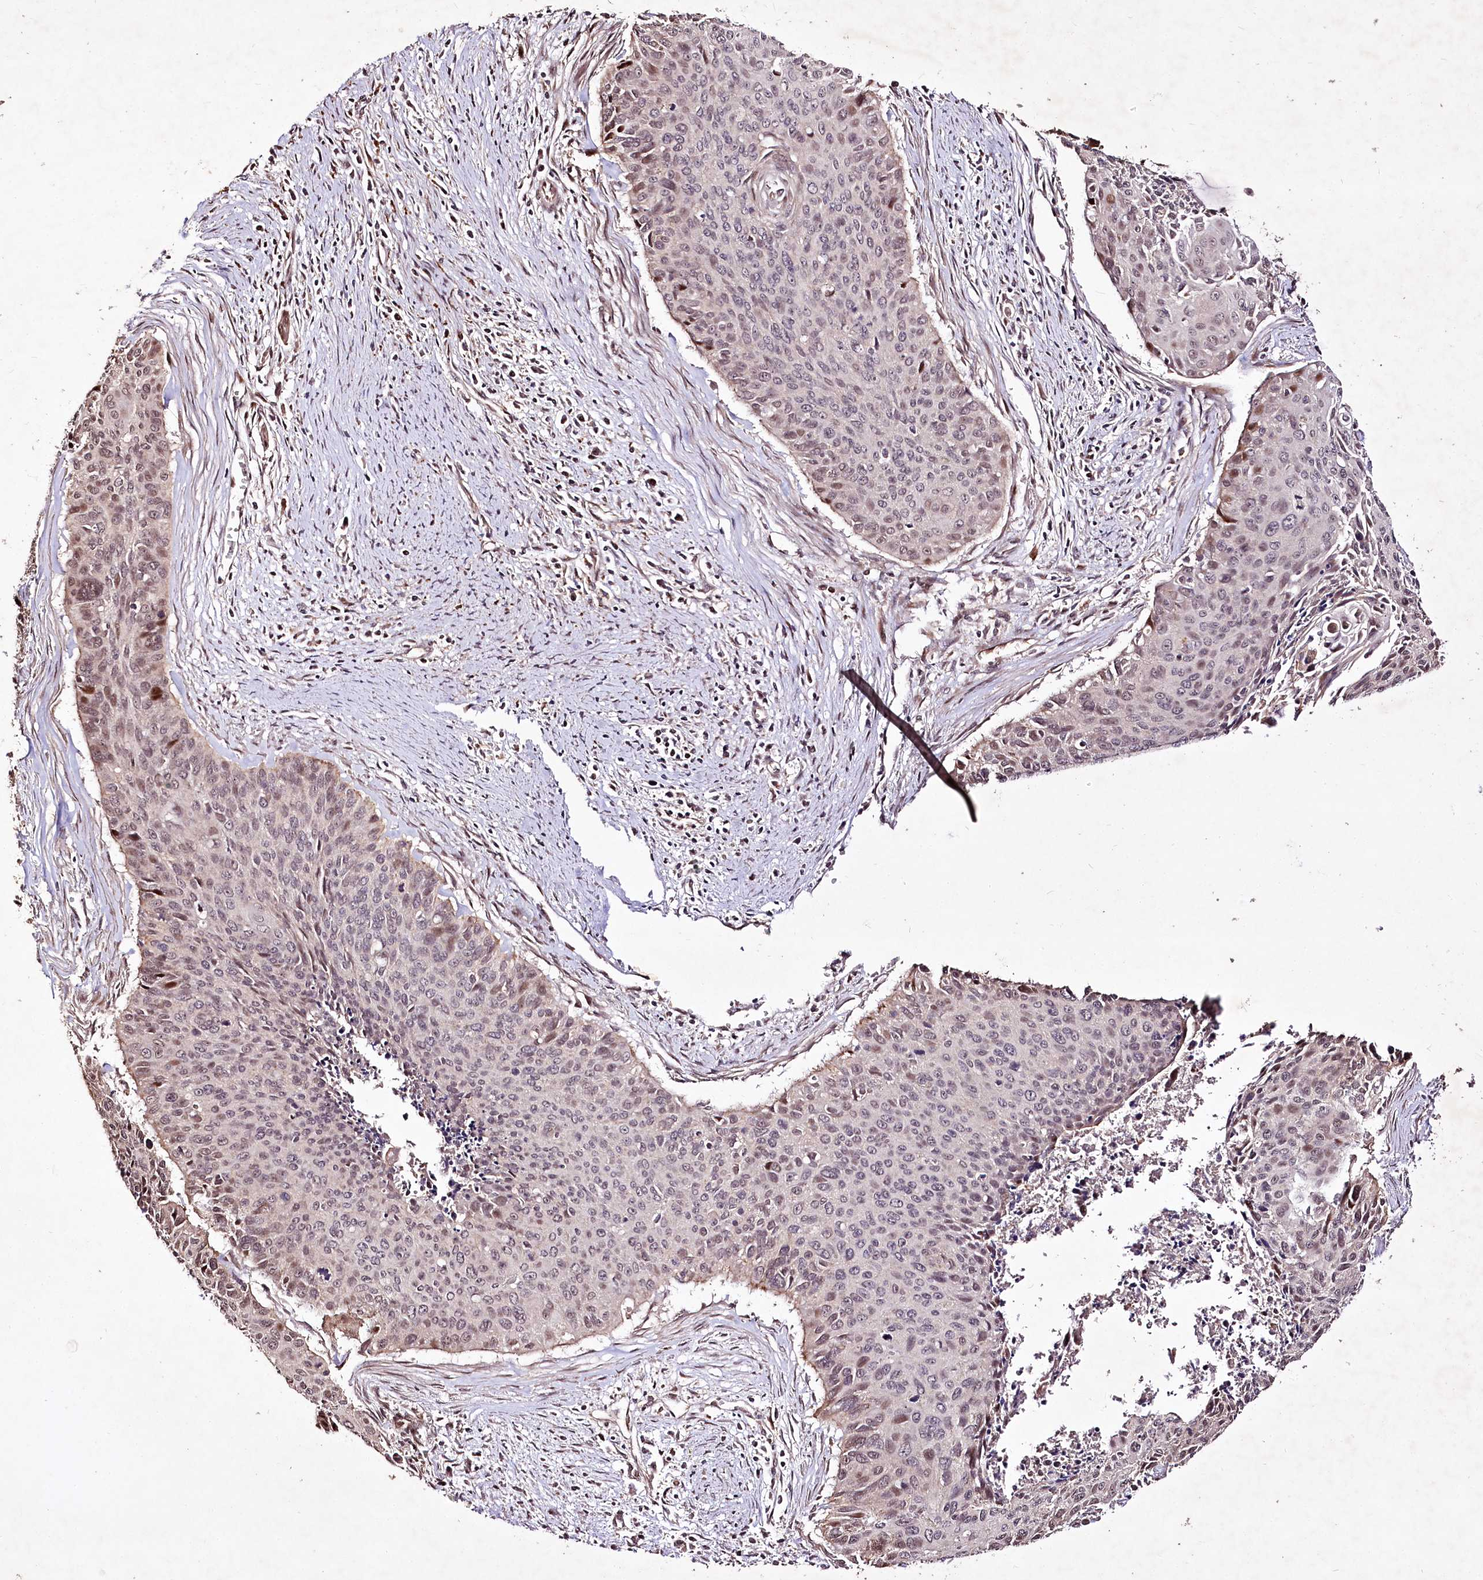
{"staining": {"intensity": "moderate", "quantity": "<25%", "location": "cytoplasmic/membranous,nuclear"}, "tissue": "cervical cancer", "cell_type": "Tumor cells", "image_type": "cancer", "snomed": [{"axis": "morphology", "description": "Squamous cell carcinoma, NOS"}, {"axis": "topography", "description": "Cervix"}], "caption": "This is an image of IHC staining of cervical squamous cell carcinoma, which shows moderate staining in the cytoplasmic/membranous and nuclear of tumor cells.", "gene": "CARD19", "patient": {"sex": "female", "age": 55}}